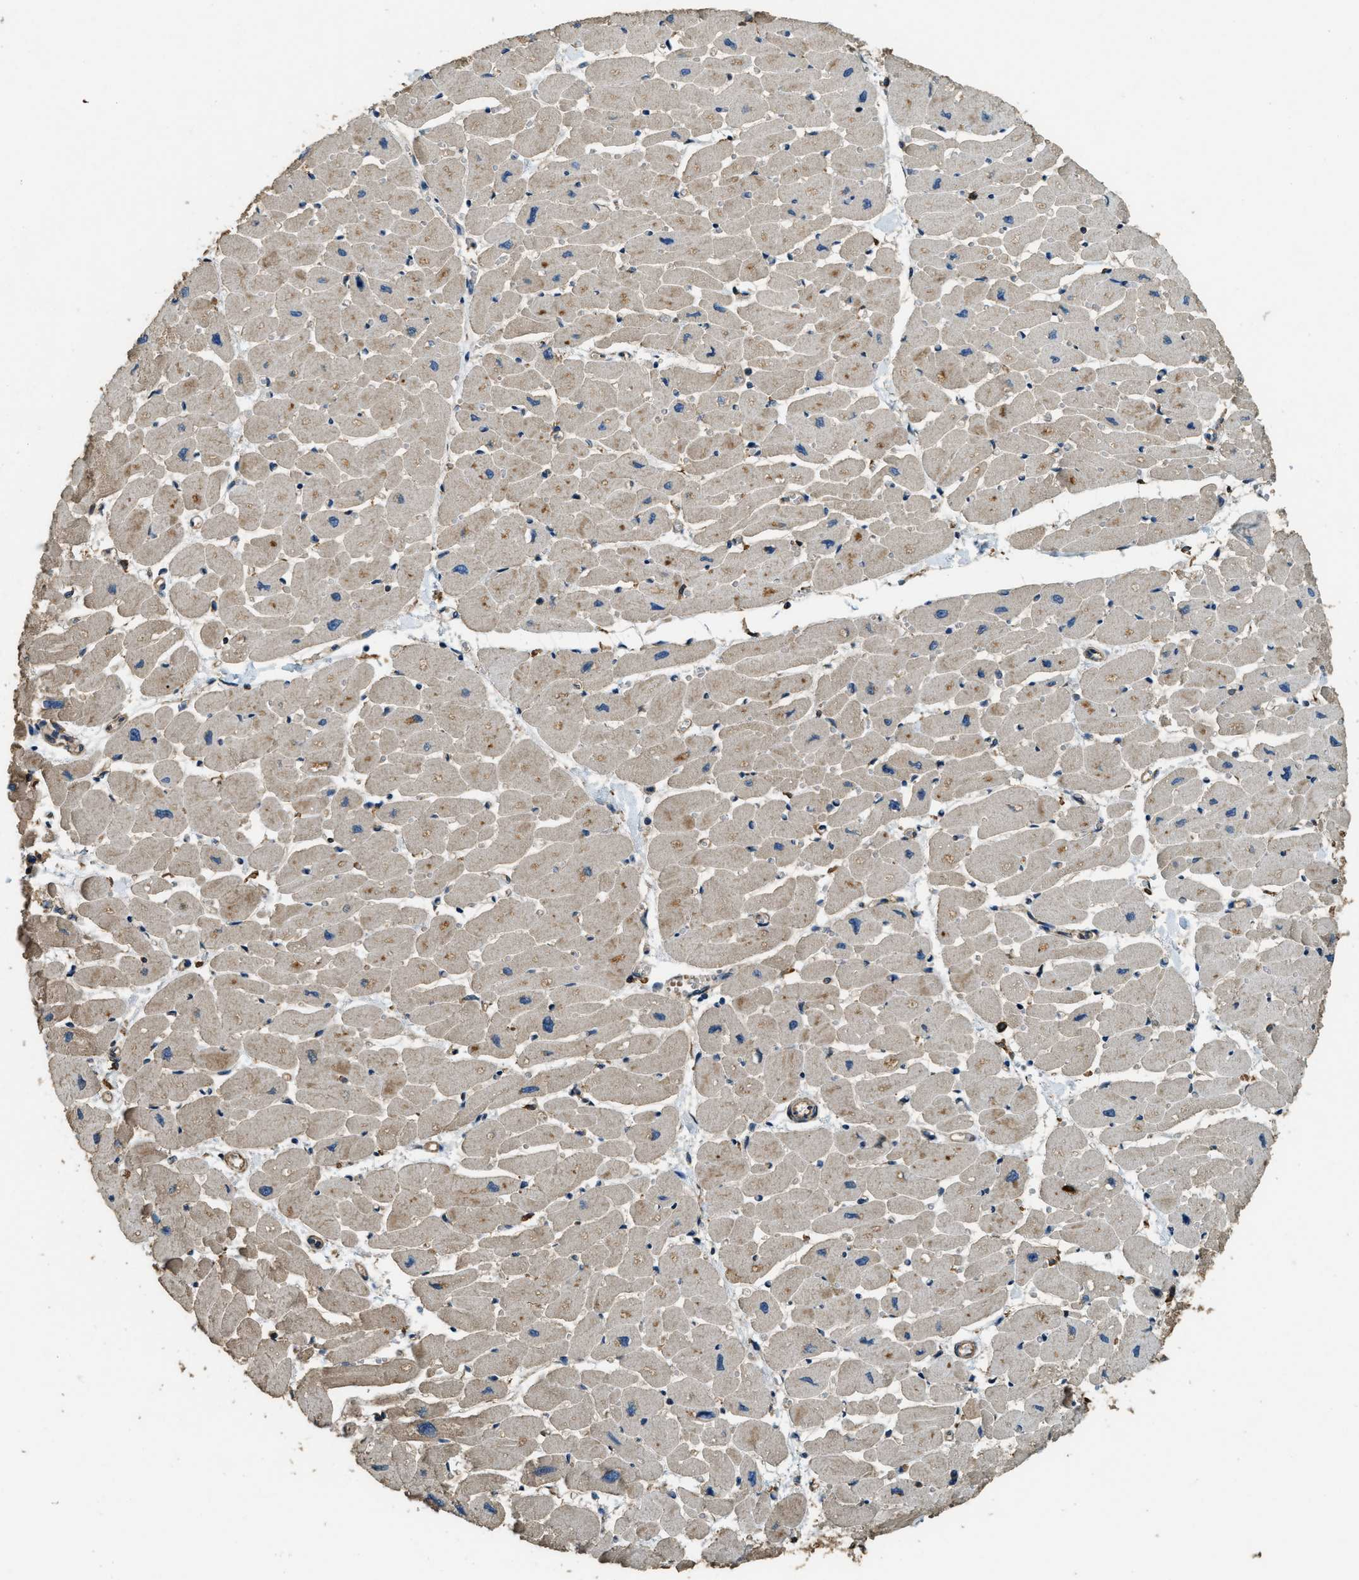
{"staining": {"intensity": "strong", "quantity": "25%-75%", "location": "cytoplasmic/membranous"}, "tissue": "heart muscle", "cell_type": "Cardiomyocytes", "image_type": "normal", "snomed": [{"axis": "morphology", "description": "Normal tissue, NOS"}, {"axis": "topography", "description": "Heart"}], "caption": "Protein staining by immunohistochemistry exhibits strong cytoplasmic/membranous staining in approximately 25%-75% of cardiomyocytes in unremarkable heart muscle.", "gene": "ERGIC1", "patient": {"sex": "female", "age": 54}}